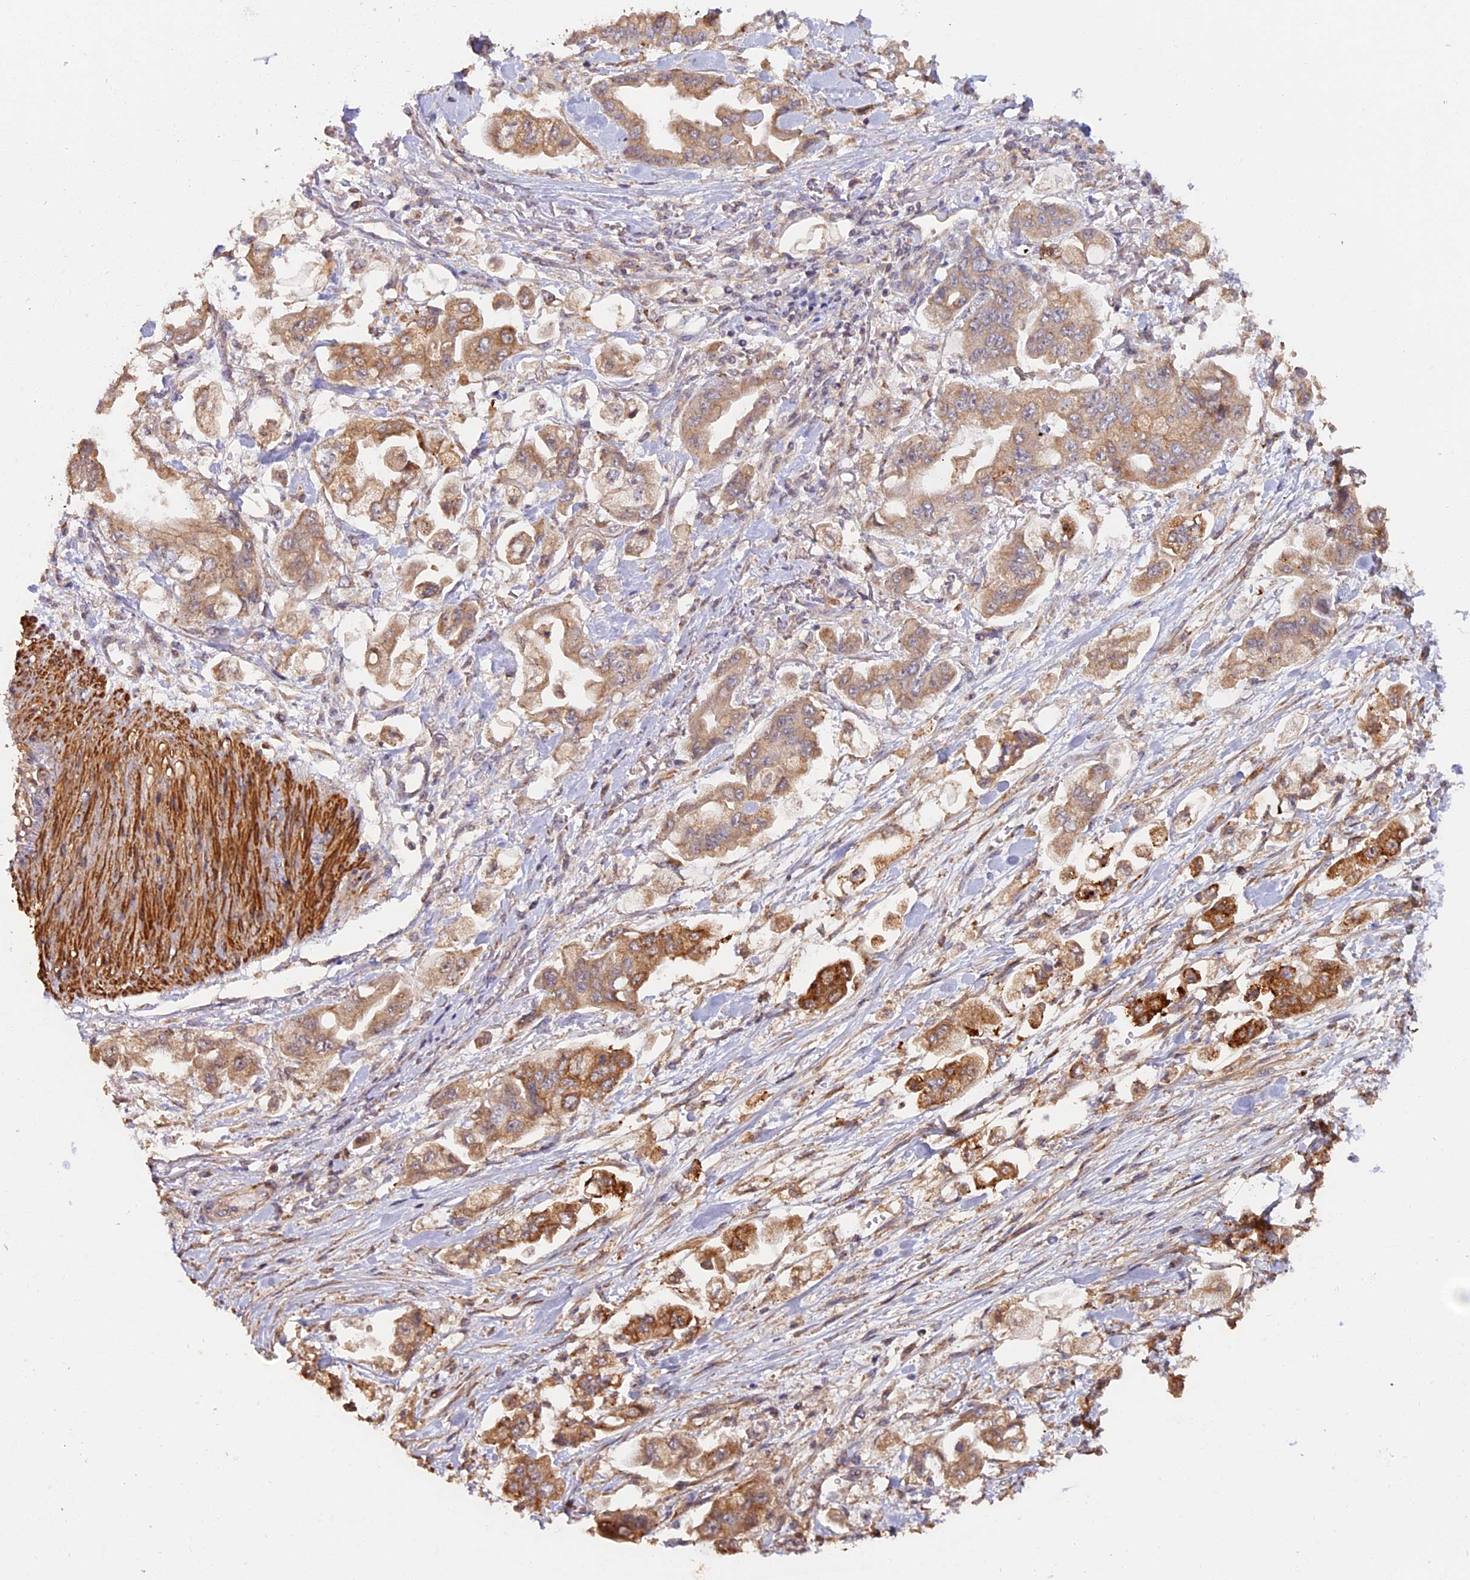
{"staining": {"intensity": "moderate", "quantity": ">75%", "location": "cytoplasmic/membranous"}, "tissue": "stomach cancer", "cell_type": "Tumor cells", "image_type": "cancer", "snomed": [{"axis": "morphology", "description": "Adenocarcinoma, NOS"}, {"axis": "topography", "description": "Stomach"}], "caption": "Immunohistochemical staining of stomach adenocarcinoma reveals medium levels of moderate cytoplasmic/membranous protein staining in about >75% of tumor cells.", "gene": "TANGO6", "patient": {"sex": "male", "age": 62}}